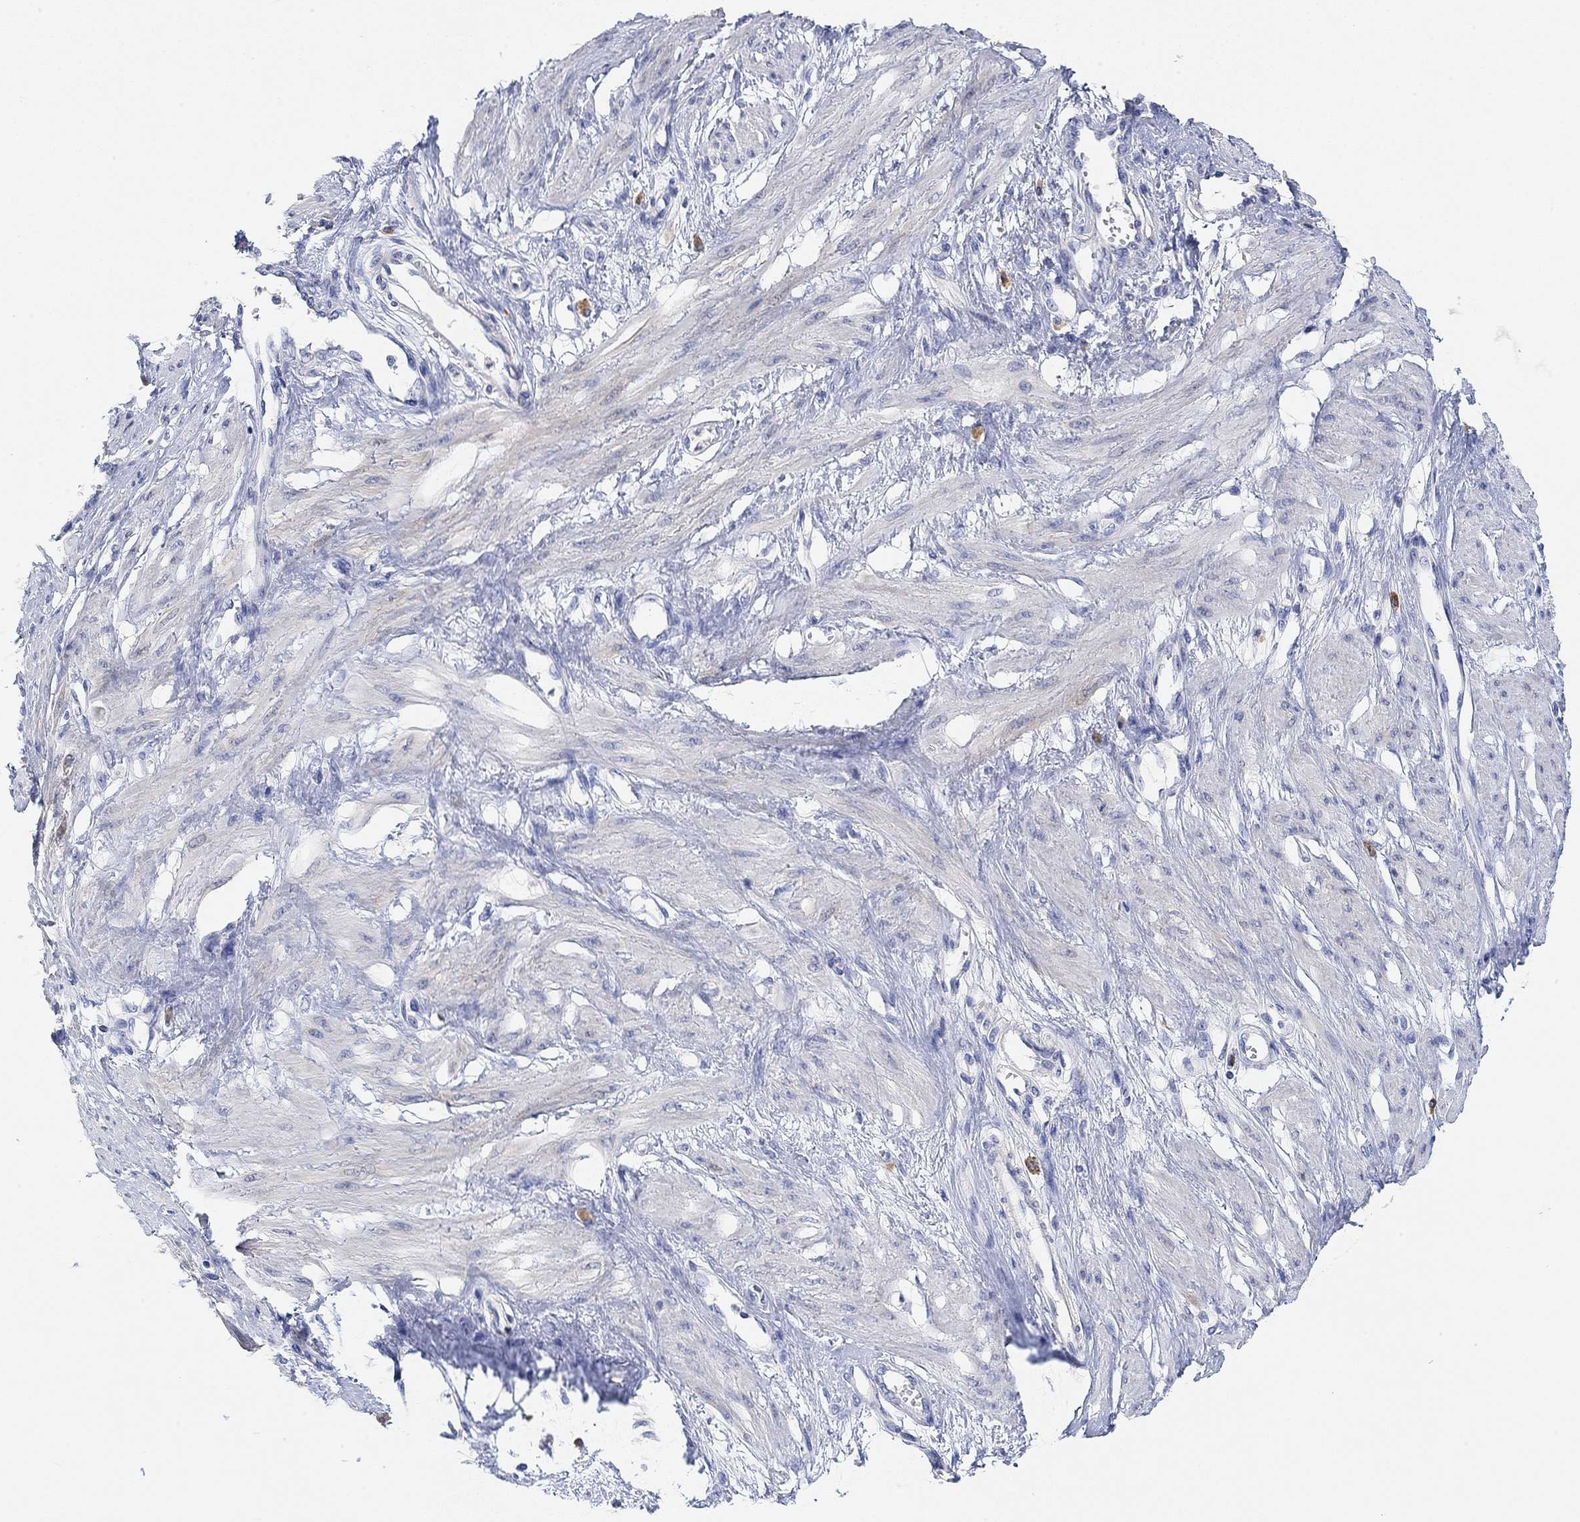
{"staining": {"intensity": "negative", "quantity": "none", "location": "none"}, "tissue": "smooth muscle", "cell_type": "Smooth muscle cells", "image_type": "normal", "snomed": [{"axis": "morphology", "description": "Normal tissue, NOS"}, {"axis": "topography", "description": "Smooth muscle"}, {"axis": "topography", "description": "Uterus"}], "caption": "Smooth muscle stained for a protein using IHC demonstrates no positivity smooth muscle cells.", "gene": "VAT1L", "patient": {"sex": "female", "age": 39}}